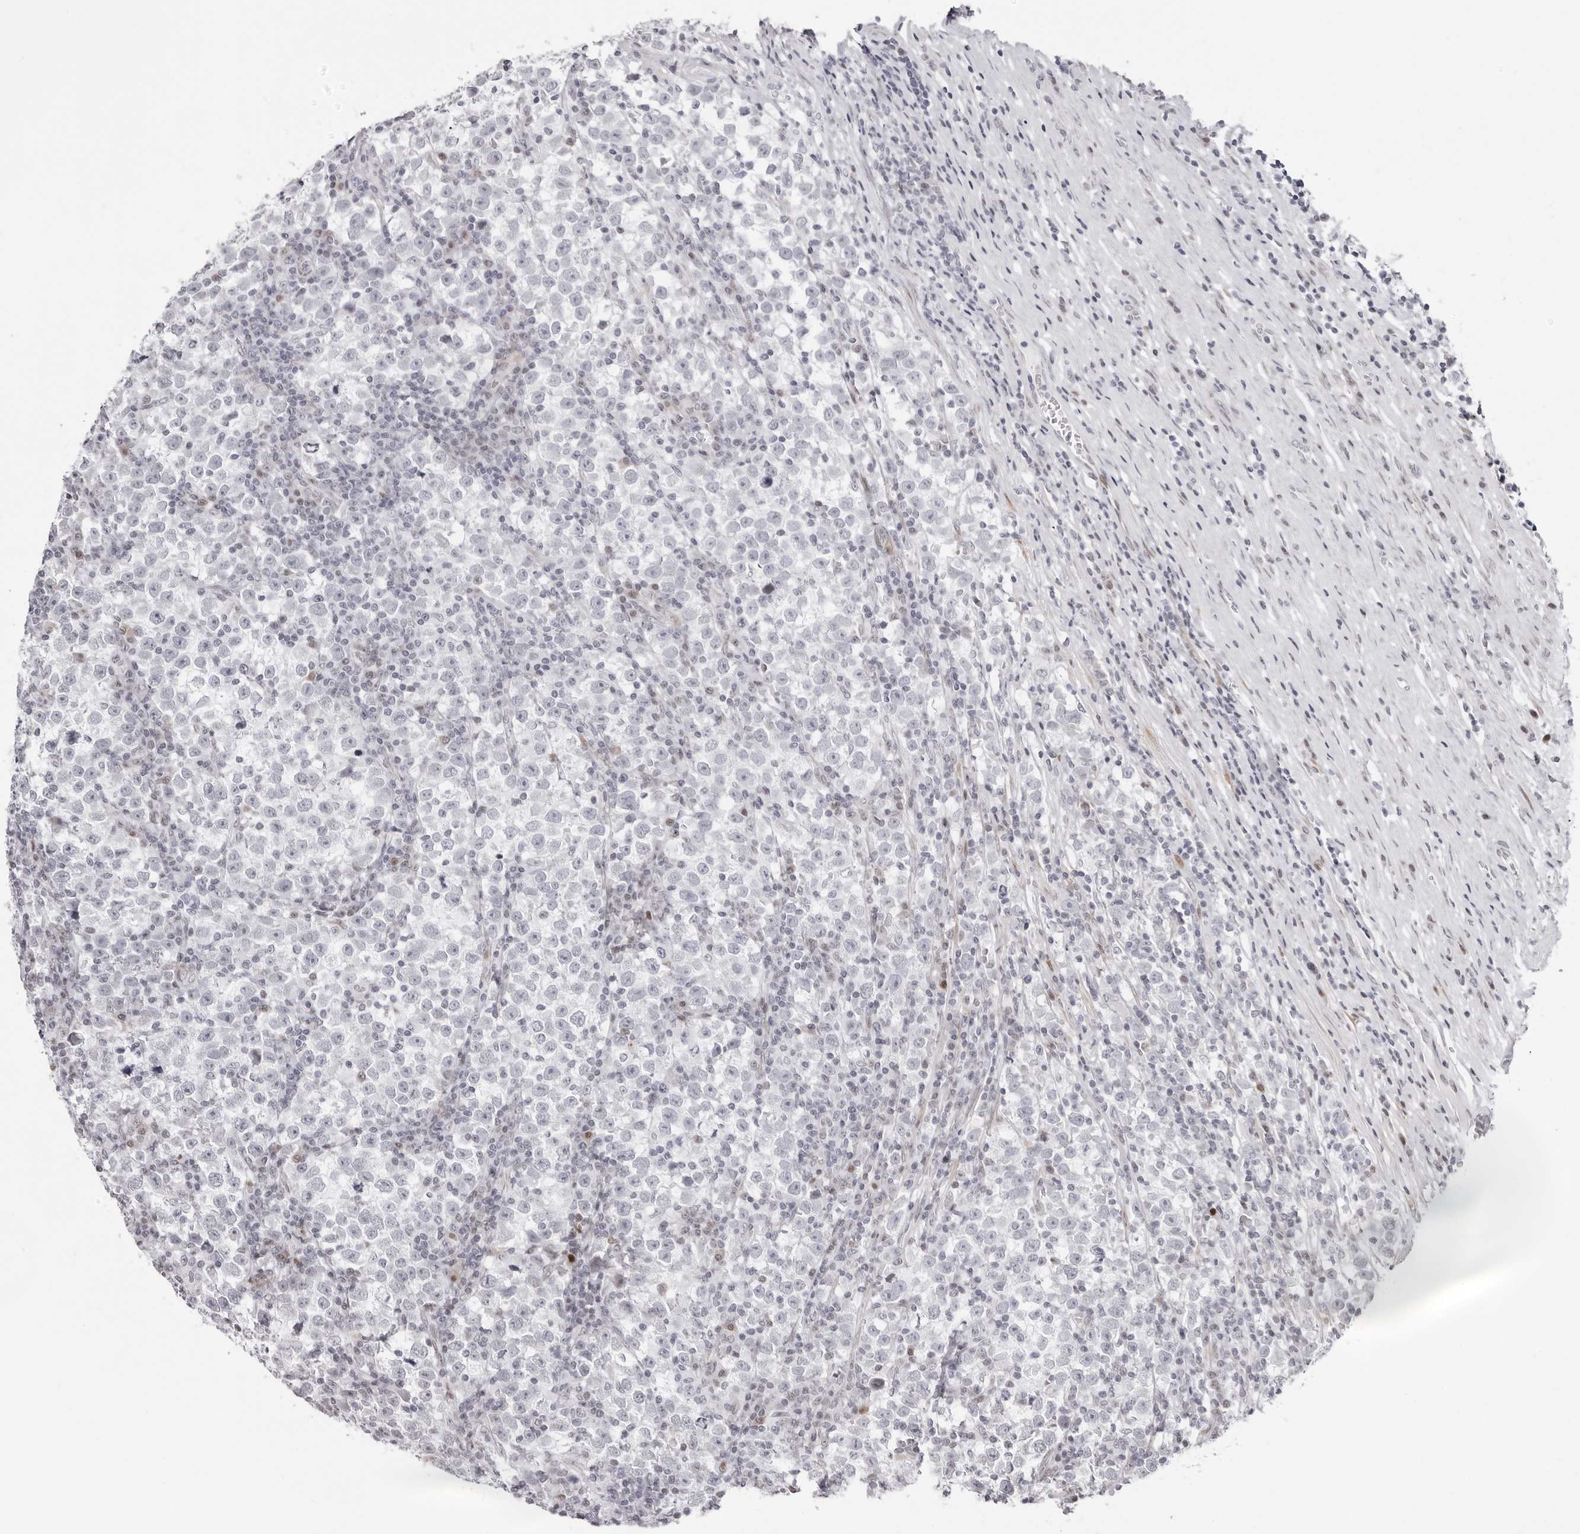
{"staining": {"intensity": "negative", "quantity": "none", "location": "none"}, "tissue": "testis cancer", "cell_type": "Tumor cells", "image_type": "cancer", "snomed": [{"axis": "morphology", "description": "Normal tissue, NOS"}, {"axis": "morphology", "description": "Seminoma, NOS"}, {"axis": "topography", "description": "Testis"}], "caption": "IHC image of neoplastic tissue: human seminoma (testis) stained with DAB reveals no significant protein expression in tumor cells.", "gene": "NTPCR", "patient": {"sex": "male", "age": 43}}